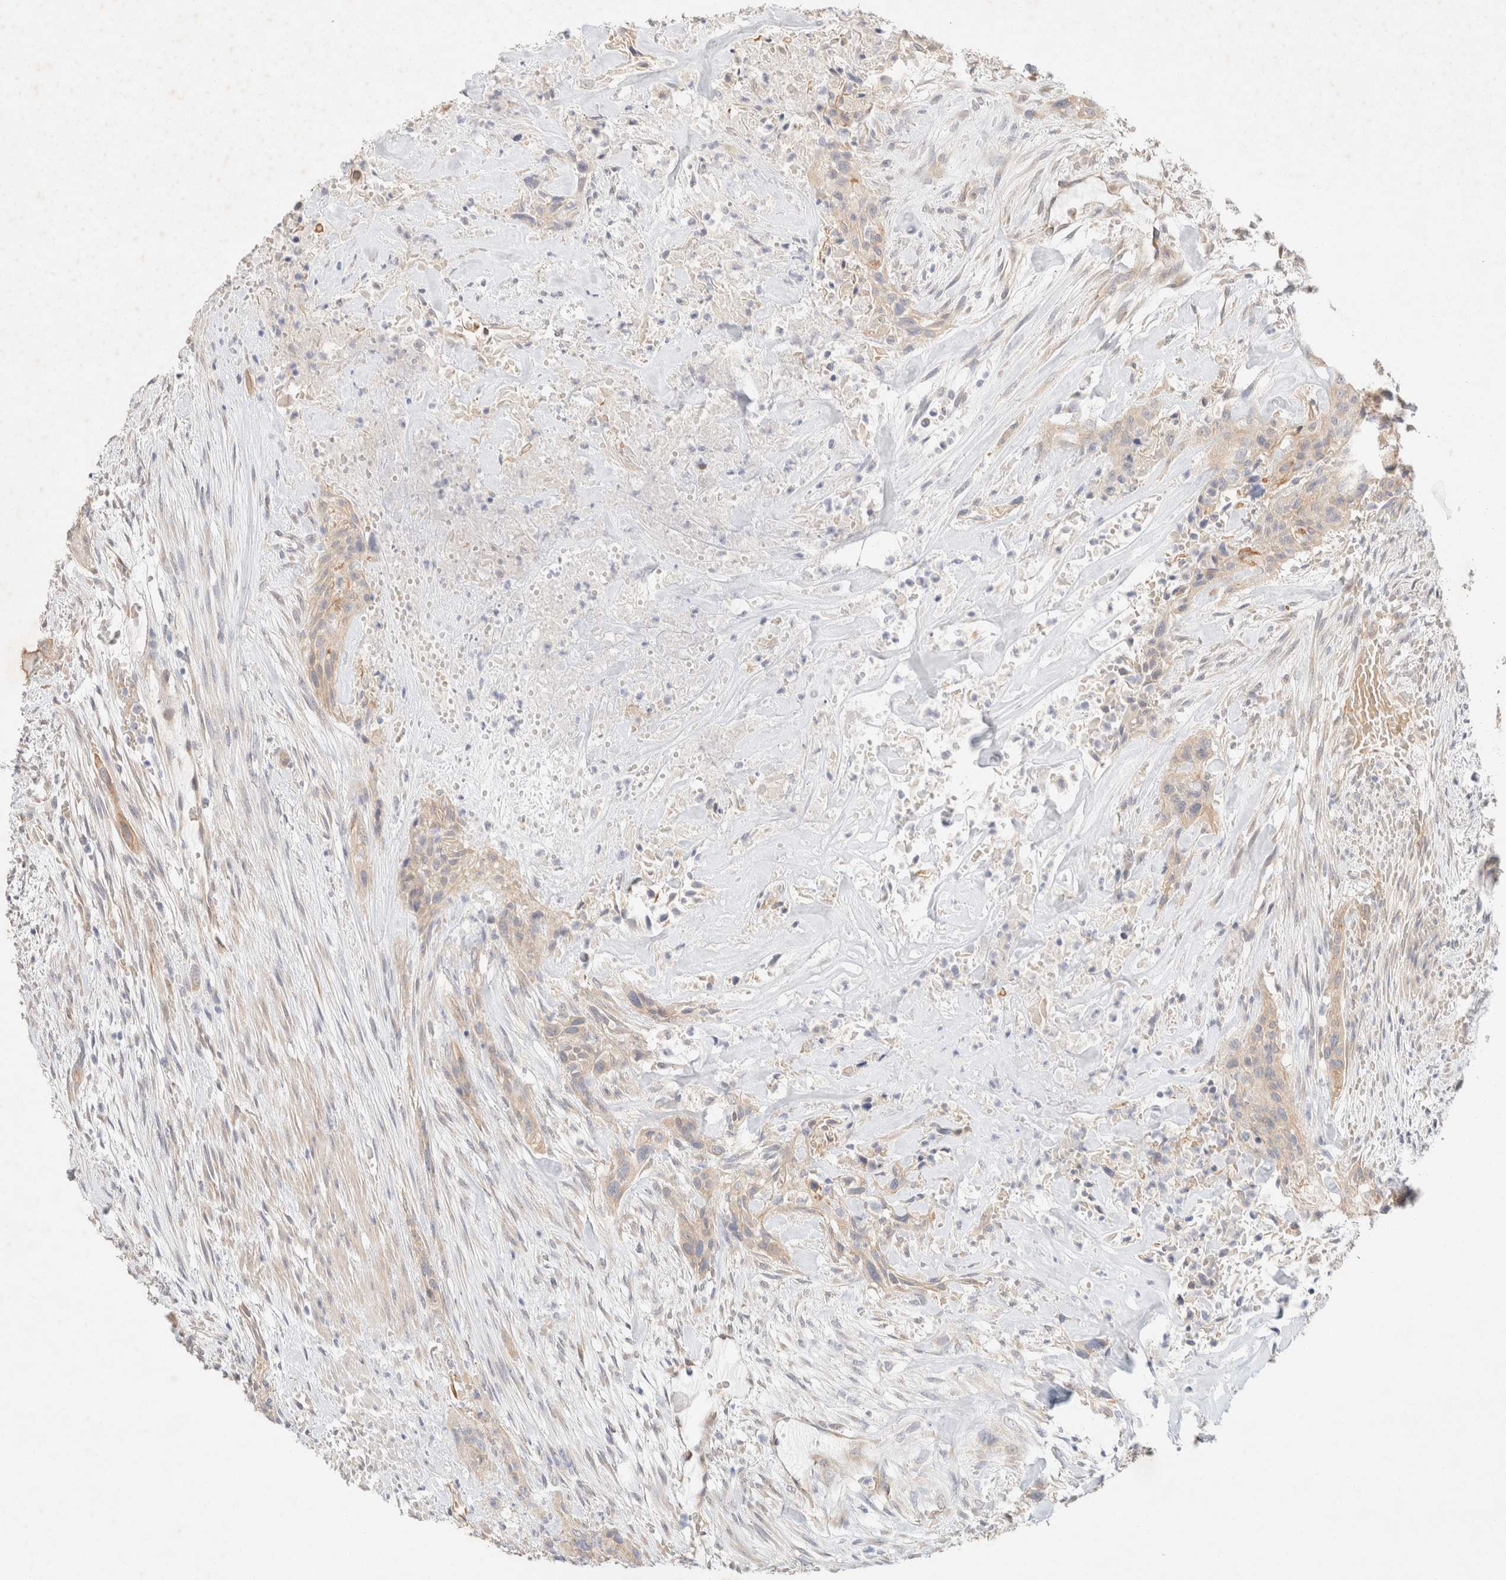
{"staining": {"intensity": "moderate", "quantity": ">75%", "location": "cytoplasmic/membranous"}, "tissue": "urothelial cancer", "cell_type": "Tumor cells", "image_type": "cancer", "snomed": [{"axis": "morphology", "description": "Urothelial carcinoma, High grade"}, {"axis": "topography", "description": "Urinary bladder"}], "caption": "DAB (3,3'-diaminobenzidine) immunohistochemical staining of urothelial carcinoma (high-grade) displays moderate cytoplasmic/membranous protein expression in approximately >75% of tumor cells. (DAB IHC, brown staining for protein, blue staining for nuclei).", "gene": "CSNK1E", "patient": {"sex": "male", "age": 35}}